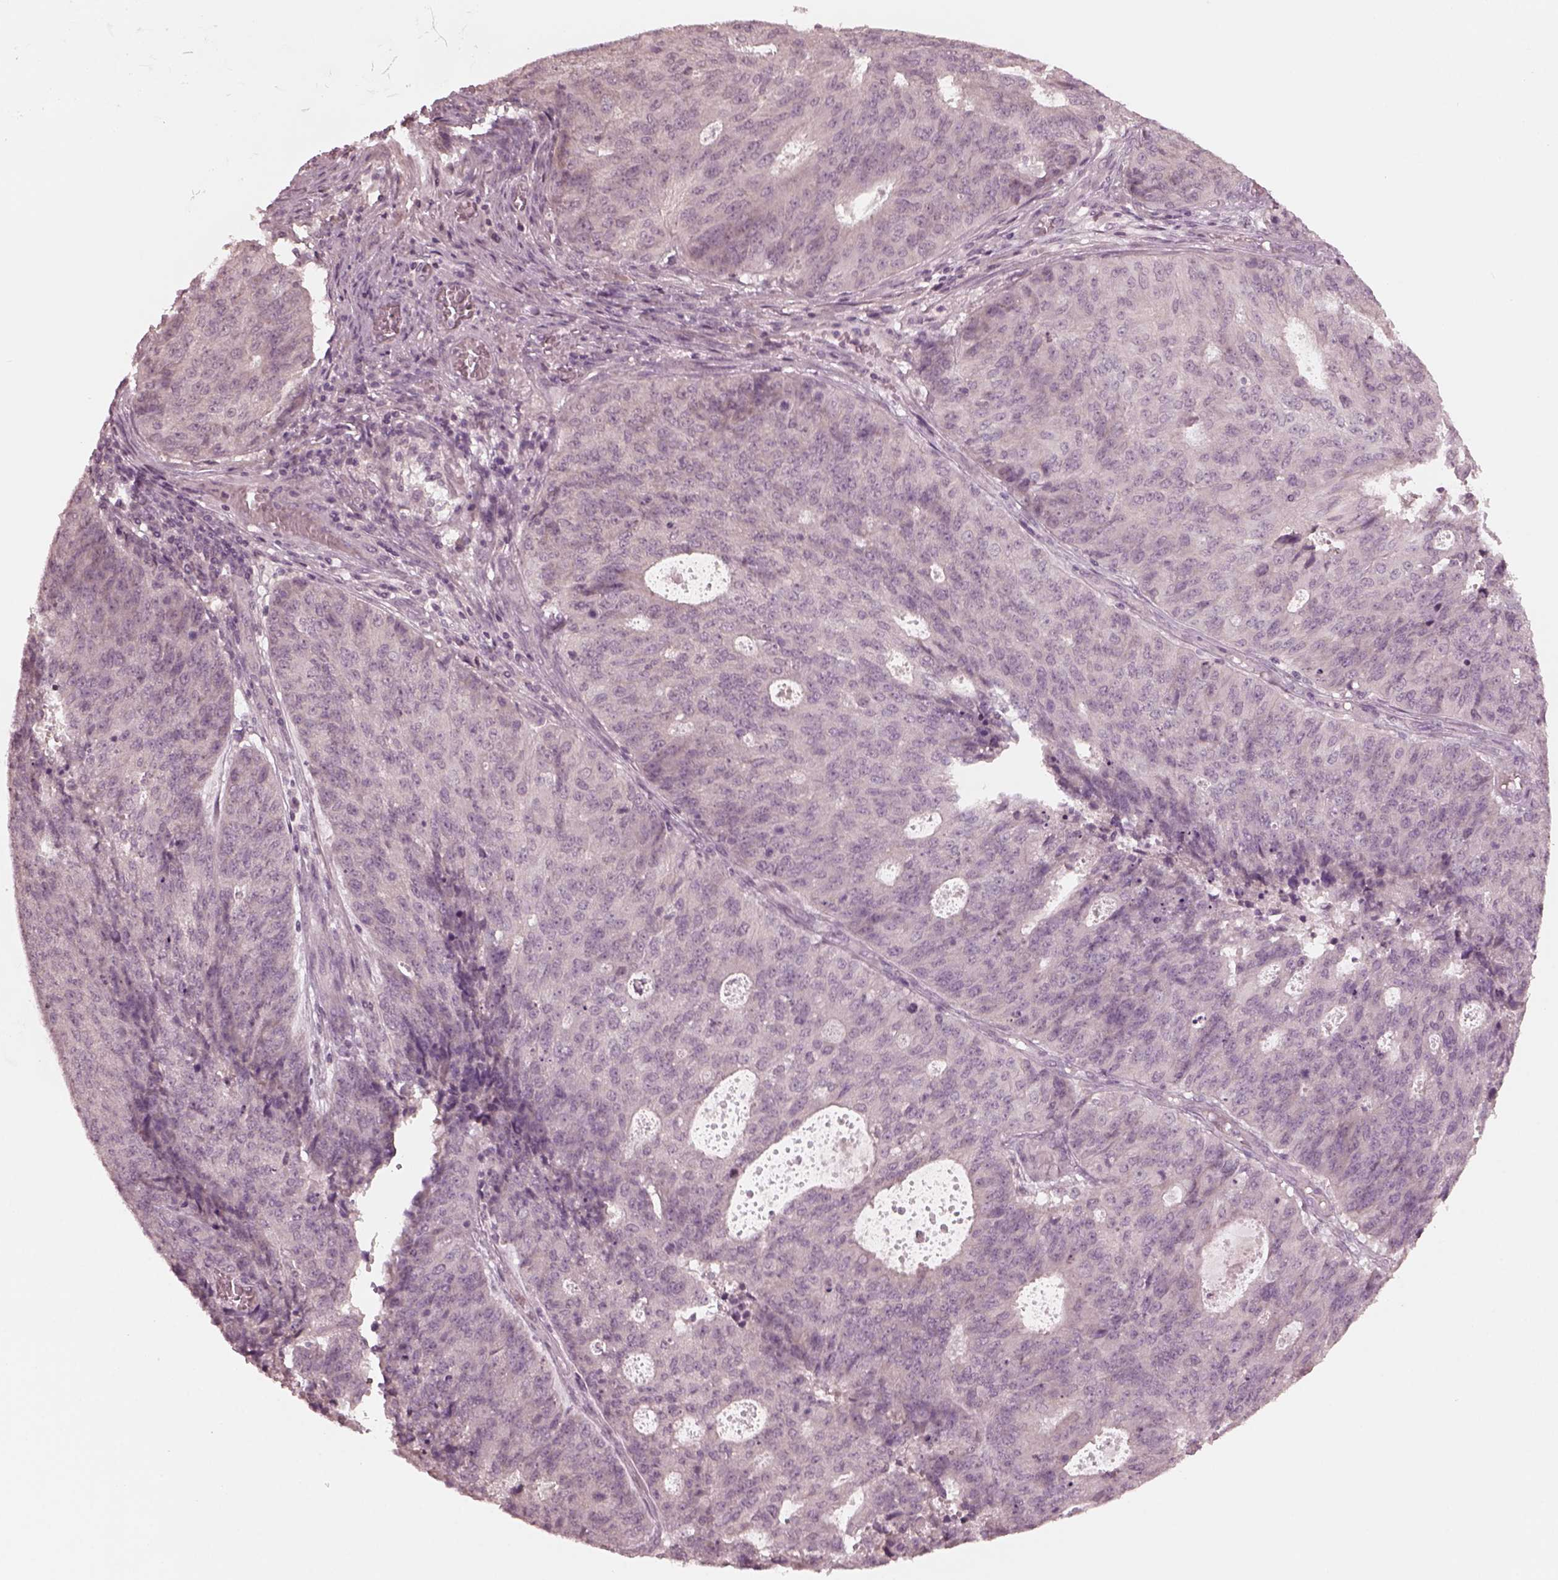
{"staining": {"intensity": "negative", "quantity": "none", "location": "none"}, "tissue": "endometrial cancer", "cell_type": "Tumor cells", "image_type": "cancer", "snomed": [{"axis": "morphology", "description": "Adenocarcinoma, NOS"}, {"axis": "topography", "description": "Endometrium"}], "caption": "High magnification brightfield microscopy of adenocarcinoma (endometrial) stained with DAB (brown) and counterstained with hematoxylin (blue): tumor cells show no significant expression.", "gene": "RGS7", "patient": {"sex": "female", "age": 82}}